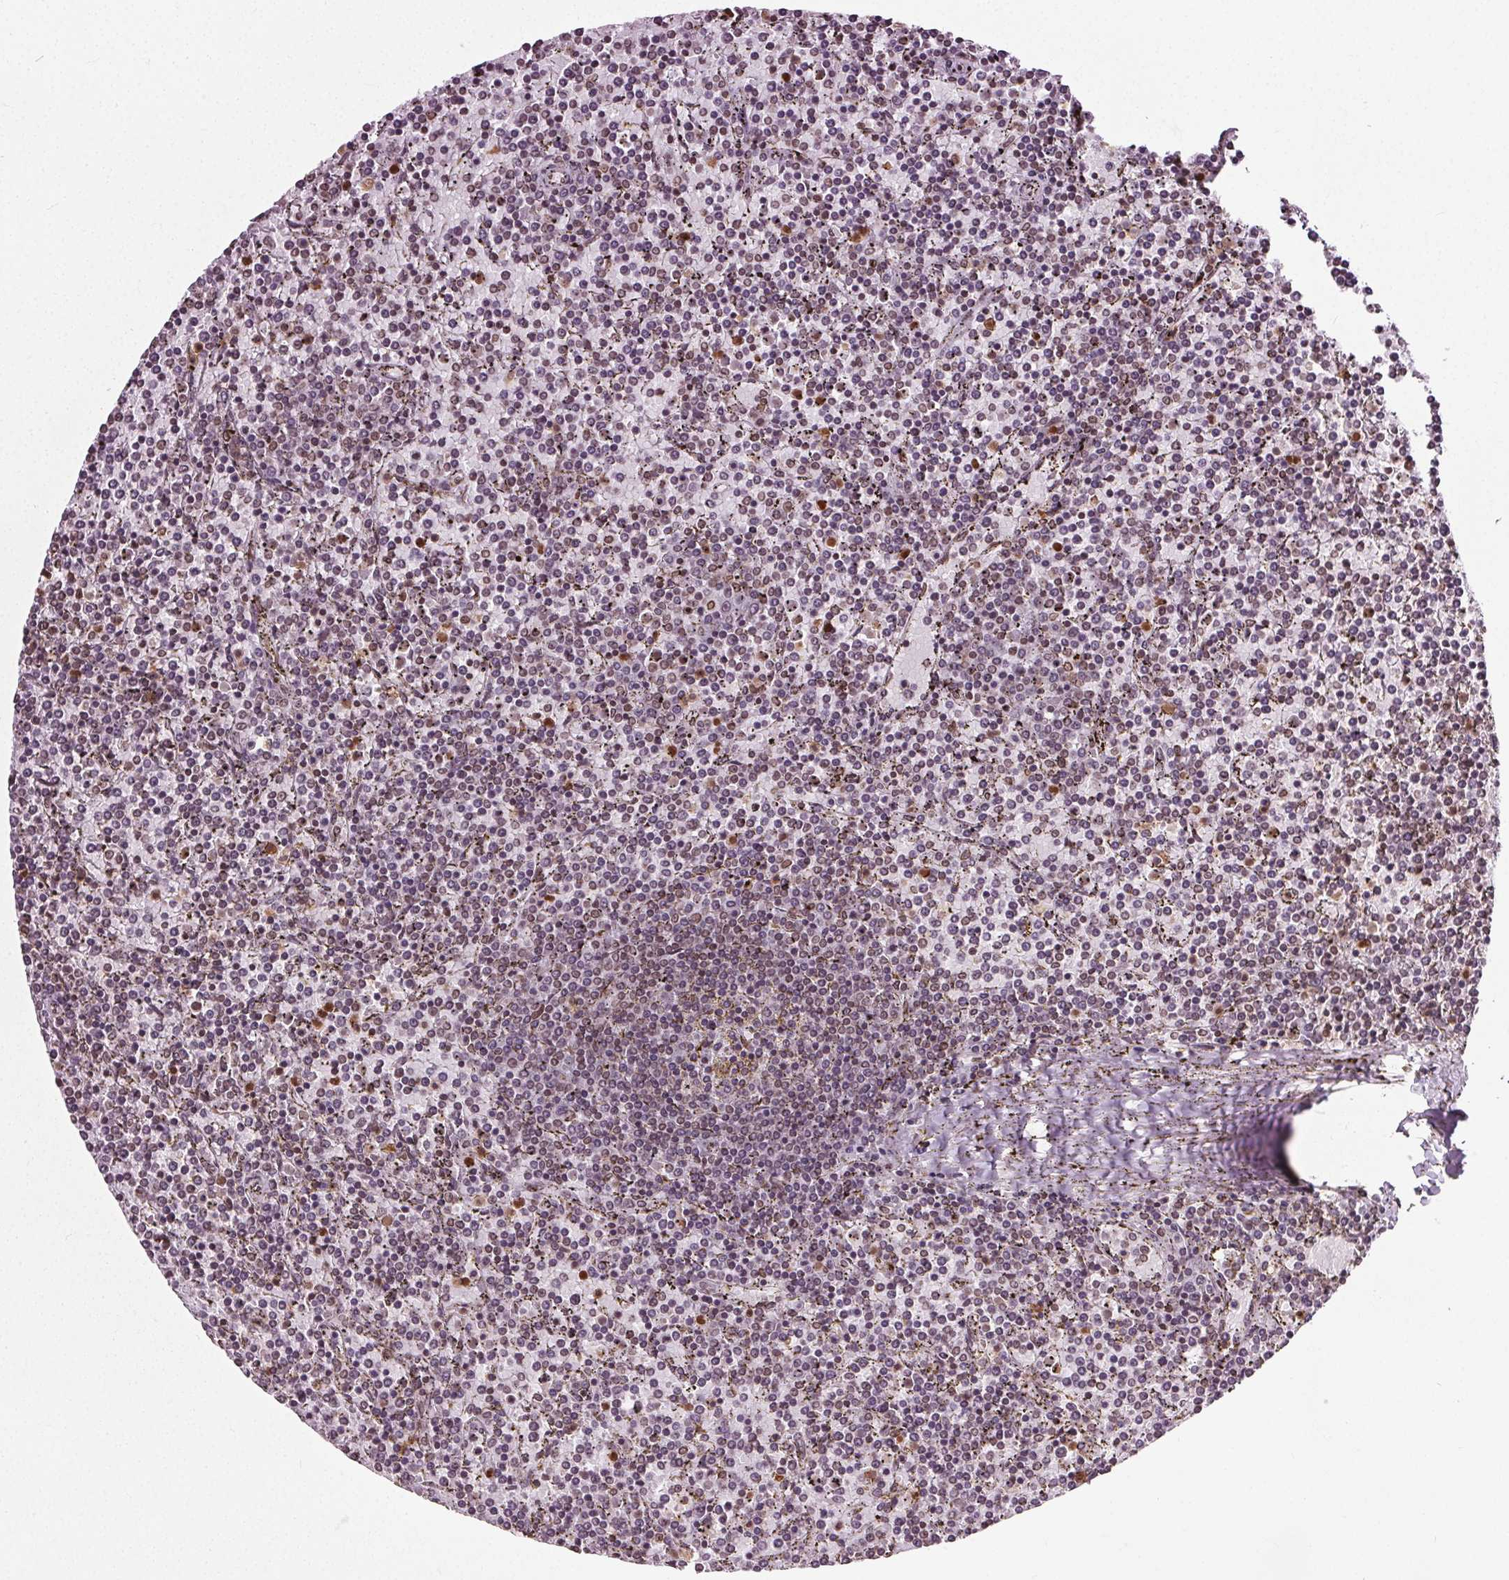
{"staining": {"intensity": "moderate", "quantity": "<25%", "location": "nuclear"}, "tissue": "lymphoma", "cell_type": "Tumor cells", "image_type": "cancer", "snomed": [{"axis": "morphology", "description": "Malignant lymphoma, non-Hodgkin's type, Low grade"}, {"axis": "topography", "description": "Spleen"}], "caption": "Protein staining by immunohistochemistry displays moderate nuclear staining in approximately <25% of tumor cells in malignant lymphoma, non-Hodgkin's type (low-grade).", "gene": "TTC39C", "patient": {"sex": "female", "age": 77}}